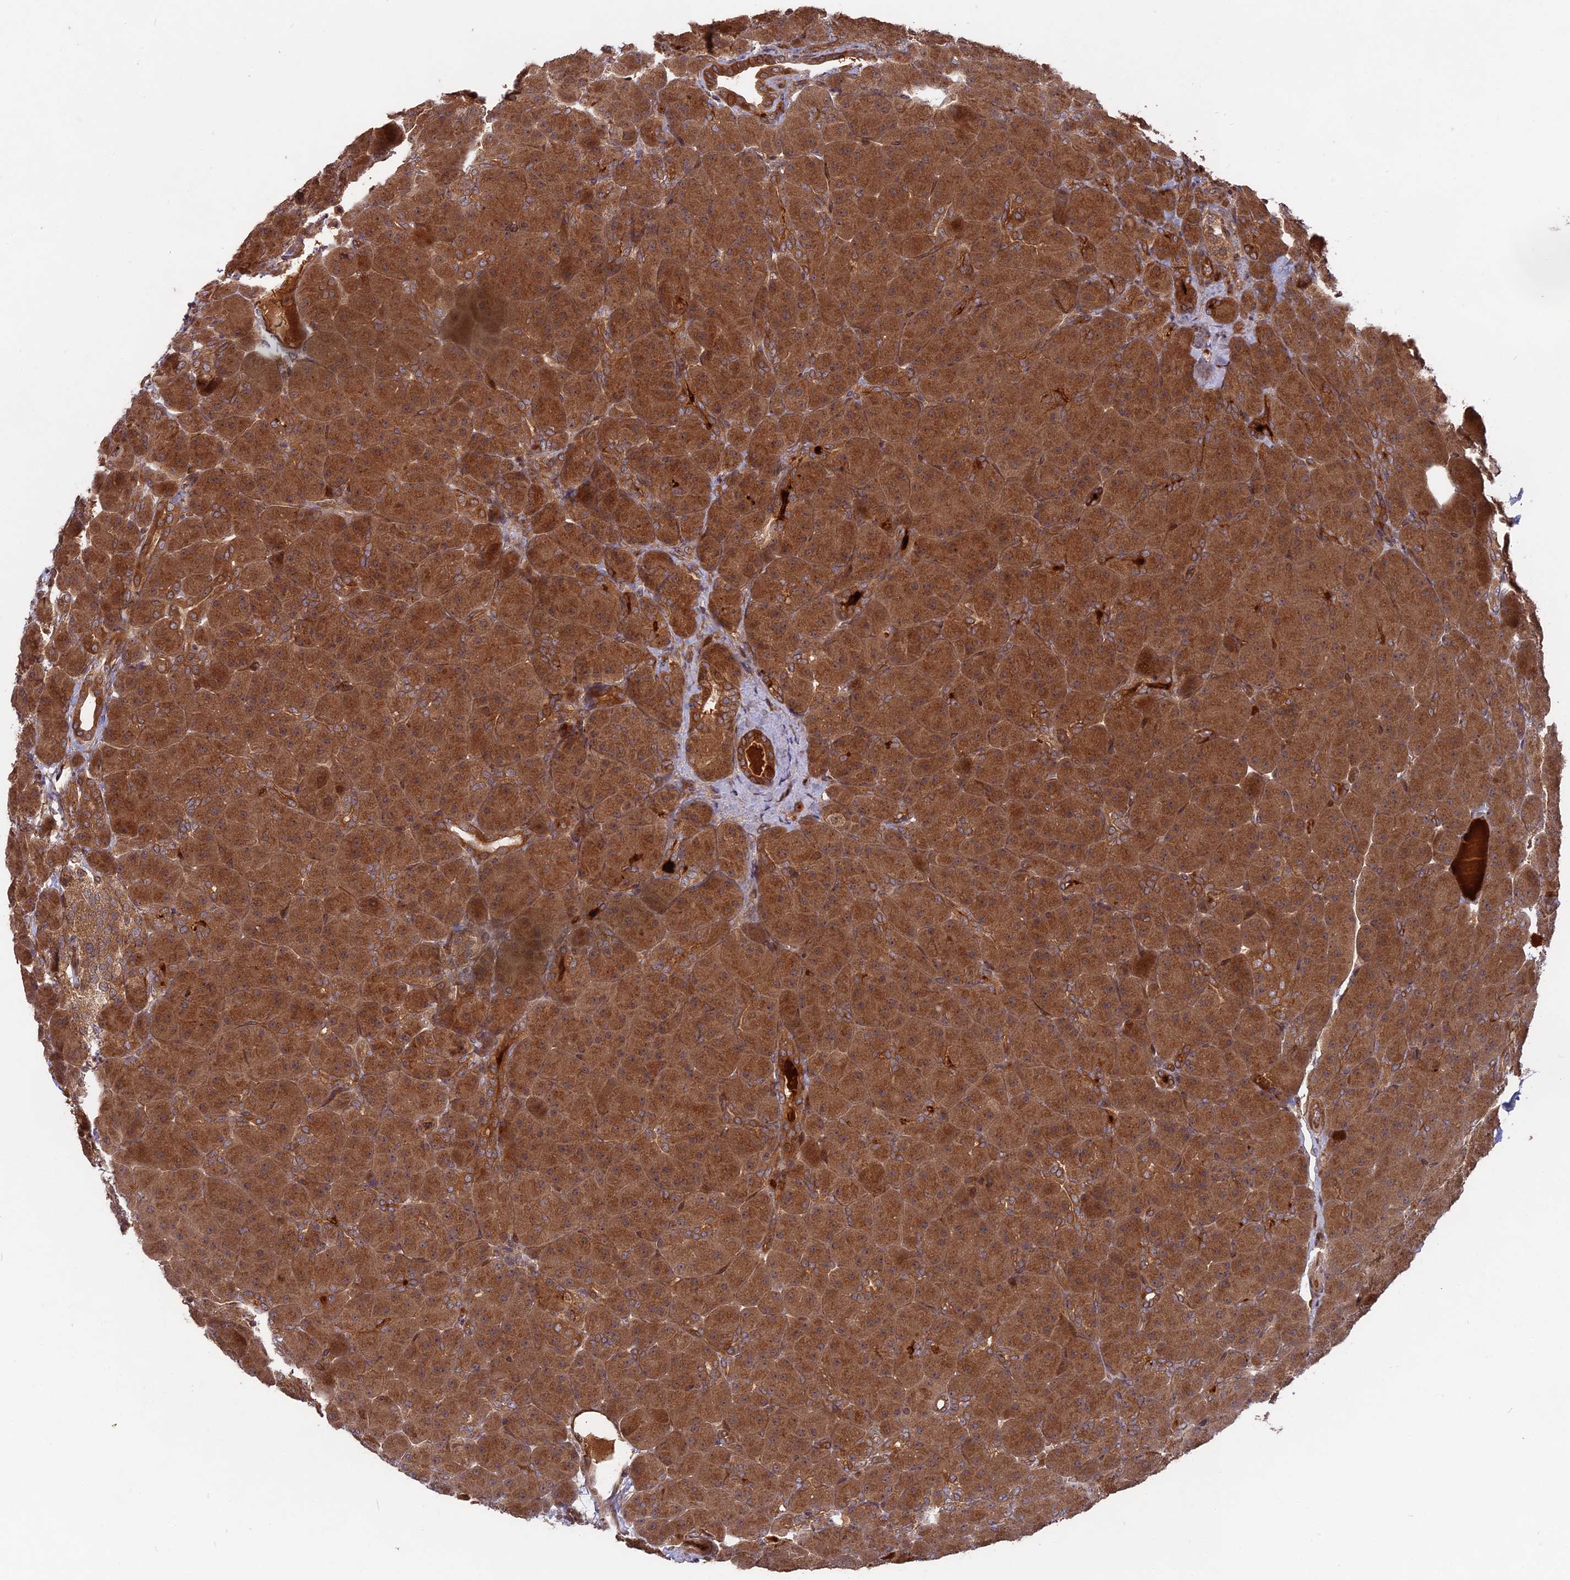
{"staining": {"intensity": "strong", "quantity": ">75%", "location": "cytoplasmic/membranous"}, "tissue": "pancreas", "cell_type": "Exocrine glandular cells", "image_type": "normal", "snomed": [{"axis": "morphology", "description": "Normal tissue, NOS"}, {"axis": "topography", "description": "Pancreas"}], "caption": "Immunohistochemical staining of benign pancreas shows >75% levels of strong cytoplasmic/membranous protein expression in about >75% of exocrine glandular cells. (DAB = brown stain, brightfield microscopy at high magnification).", "gene": "TMUB2", "patient": {"sex": "male", "age": 66}}